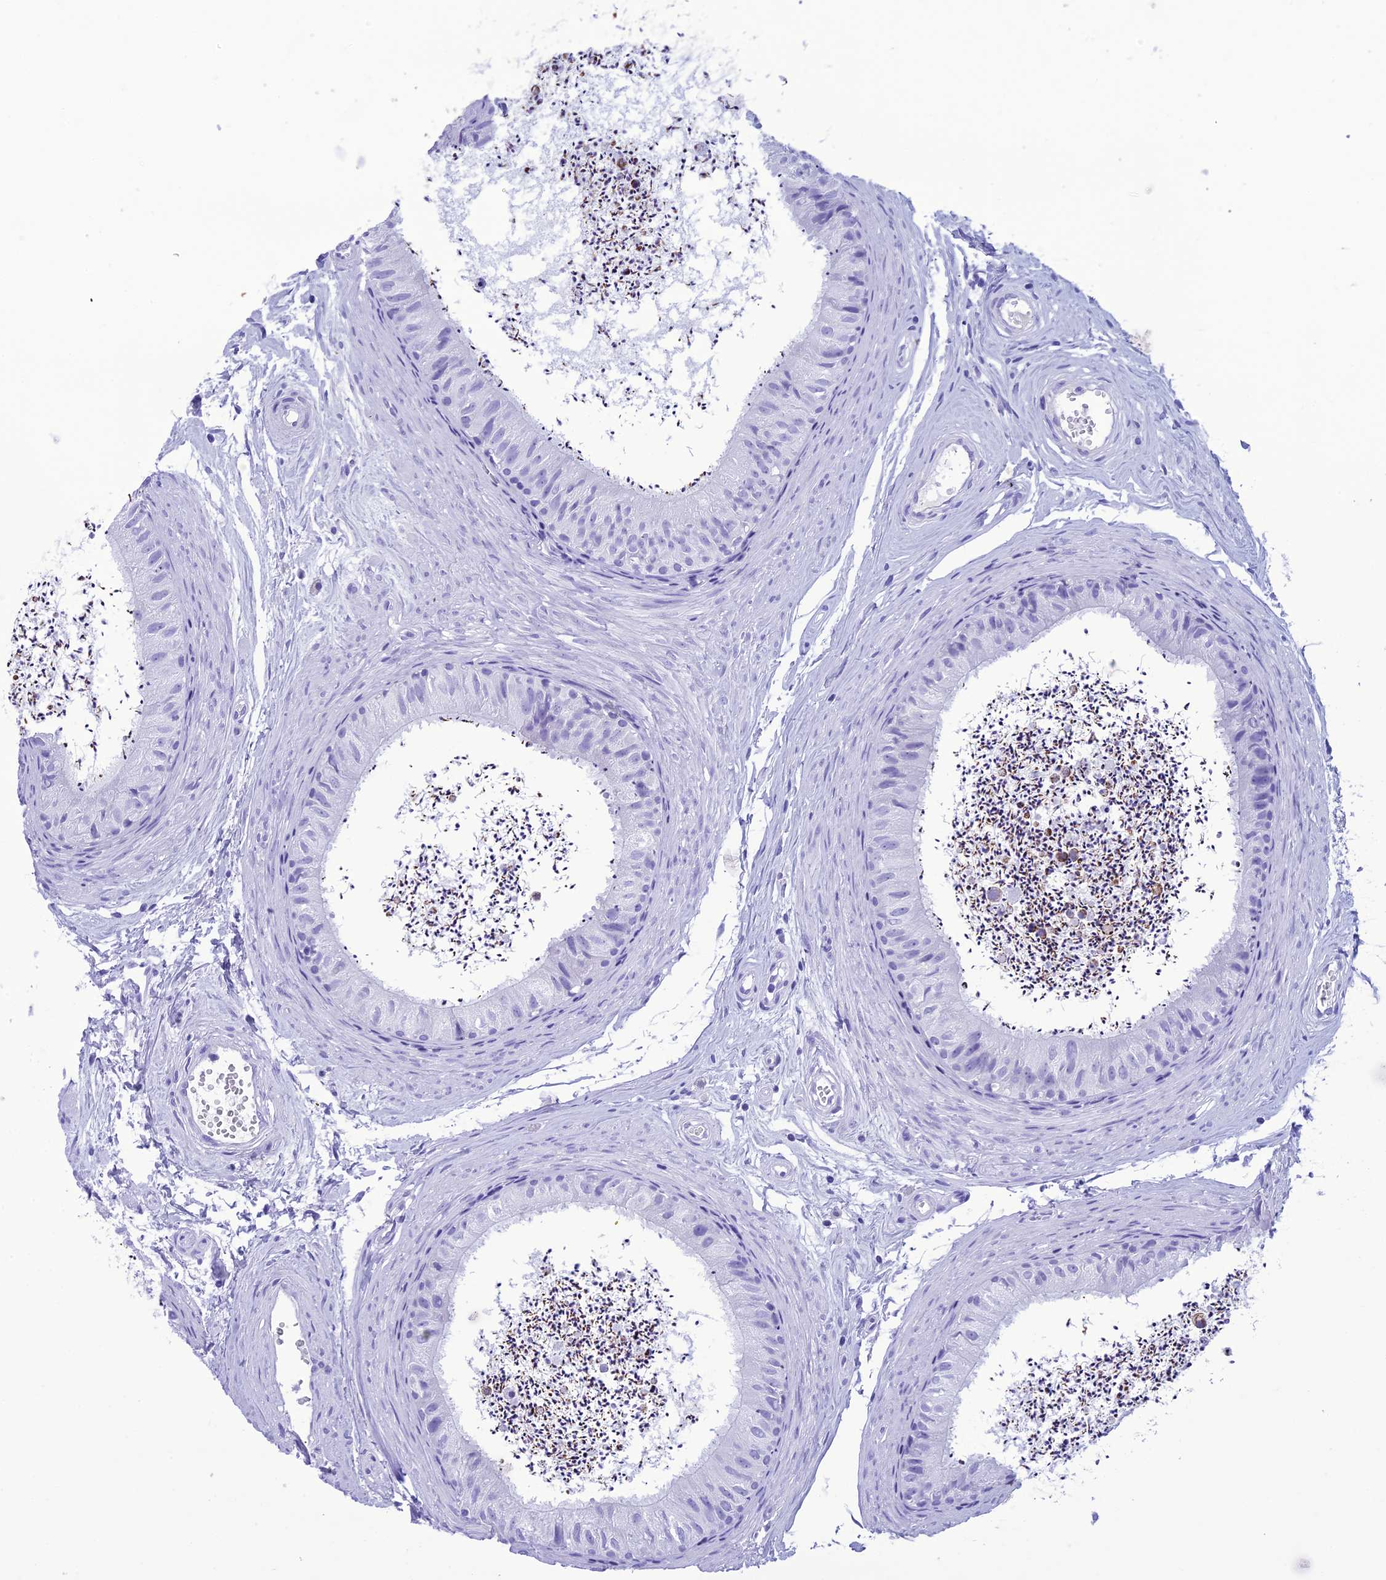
{"staining": {"intensity": "negative", "quantity": "none", "location": "none"}, "tissue": "epididymis", "cell_type": "Glandular cells", "image_type": "normal", "snomed": [{"axis": "morphology", "description": "Normal tissue, NOS"}, {"axis": "topography", "description": "Epididymis"}], "caption": "IHC histopathology image of normal epididymis: human epididymis stained with DAB exhibits no significant protein positivity in glandular cells. Nuclei are stained in blue.", "gene": "TRAM1L1", "patient": {"sex": "male", "age": 56}}